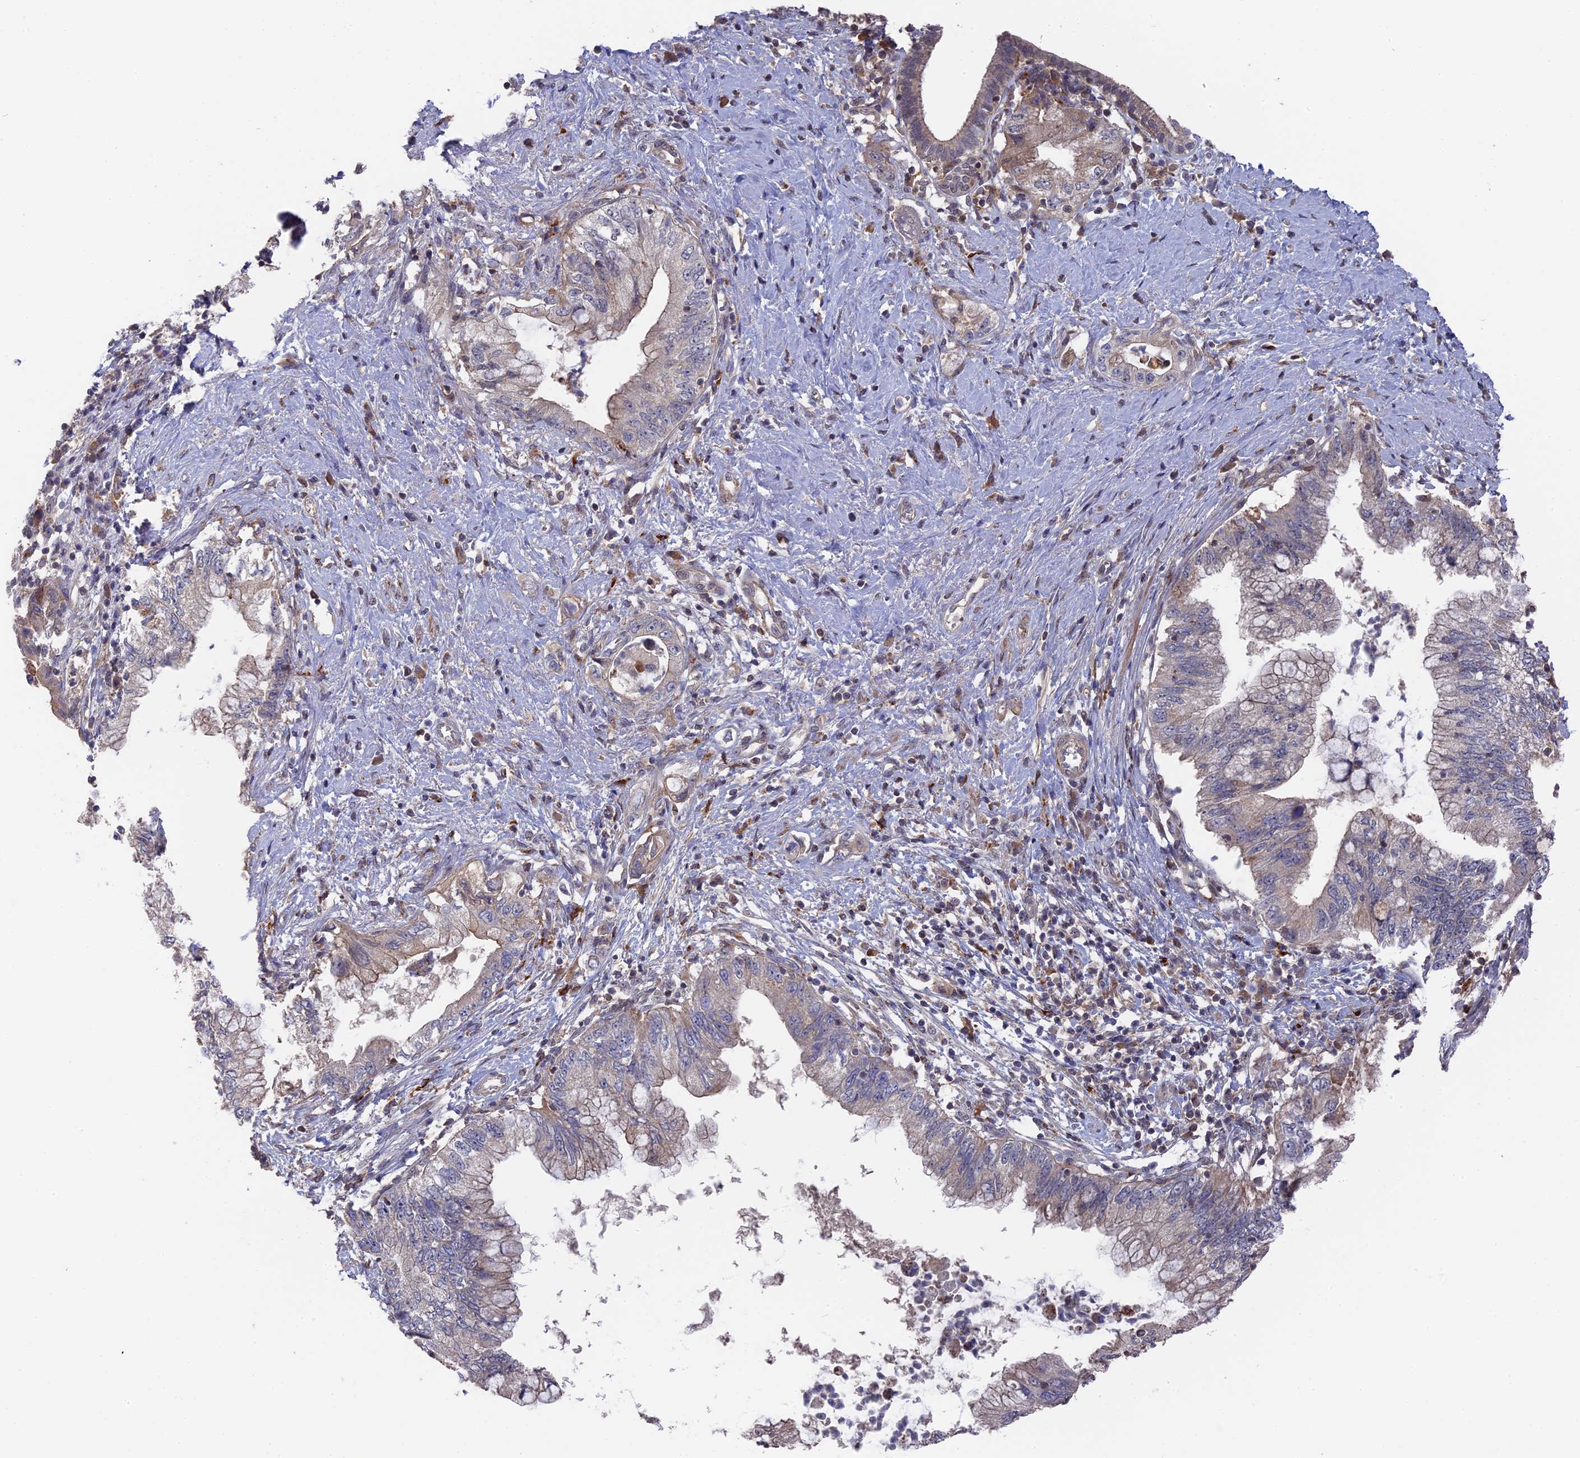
{"staining": {"intensity": "weak", "quantity": "<25%", "location": "cytoplasmic/membranous"}, "tissue": "pancreatic cancer", "cell_type": "Tumor cells", "image_type": "cancer", "snomed": [{"axis": "morphology", "description": "Adenocarcinoma, NOS"}, {"axis": "topography", "description": "Pancreas"}], "caption": "Tumor cells show no significant staining in pancreatic cancer.", "gene": "TELO2", "patient": {"sex": "female", "age": 73}}